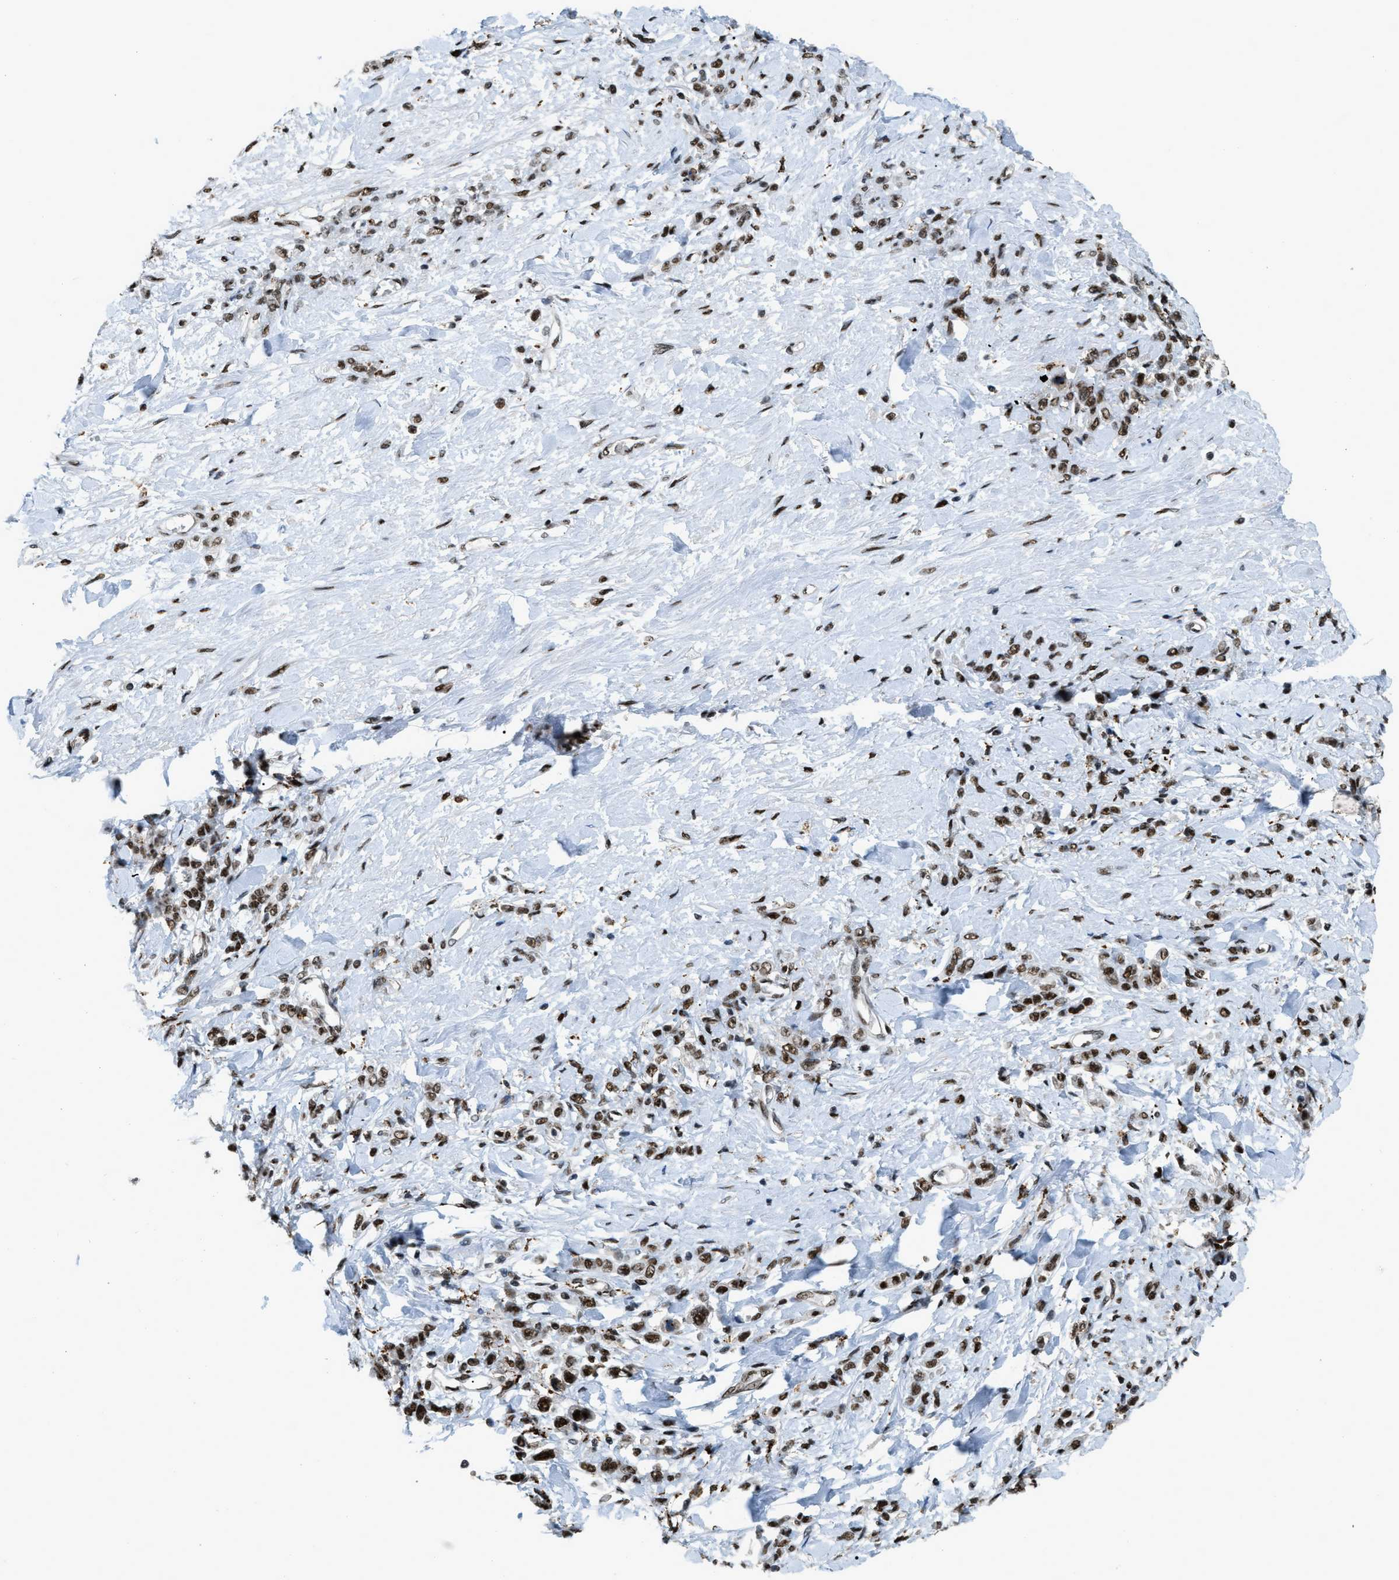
{"staining": {"intensity": "strong", "quantity": ">75%", "location": "nuclear"}, "tissue": "stomach cancer", "cell_type": "Tumor cells", "image_type": "cancer", "snomed": [{"axis": "morphology", "description": "Normal tissue, NOS"}, {"axis": "morphology", "description": "Adenocarcinoma, NOS"}, {"axis": "topography", "description": "Stomach"}], "caption": "Strong nuclear expression for a protein is present in about >75% of tumor cells of adenocarcinoma (stomach) using IHC.", "gene": "NUMA1", "patient": {"sex": "male", "age": 82}}